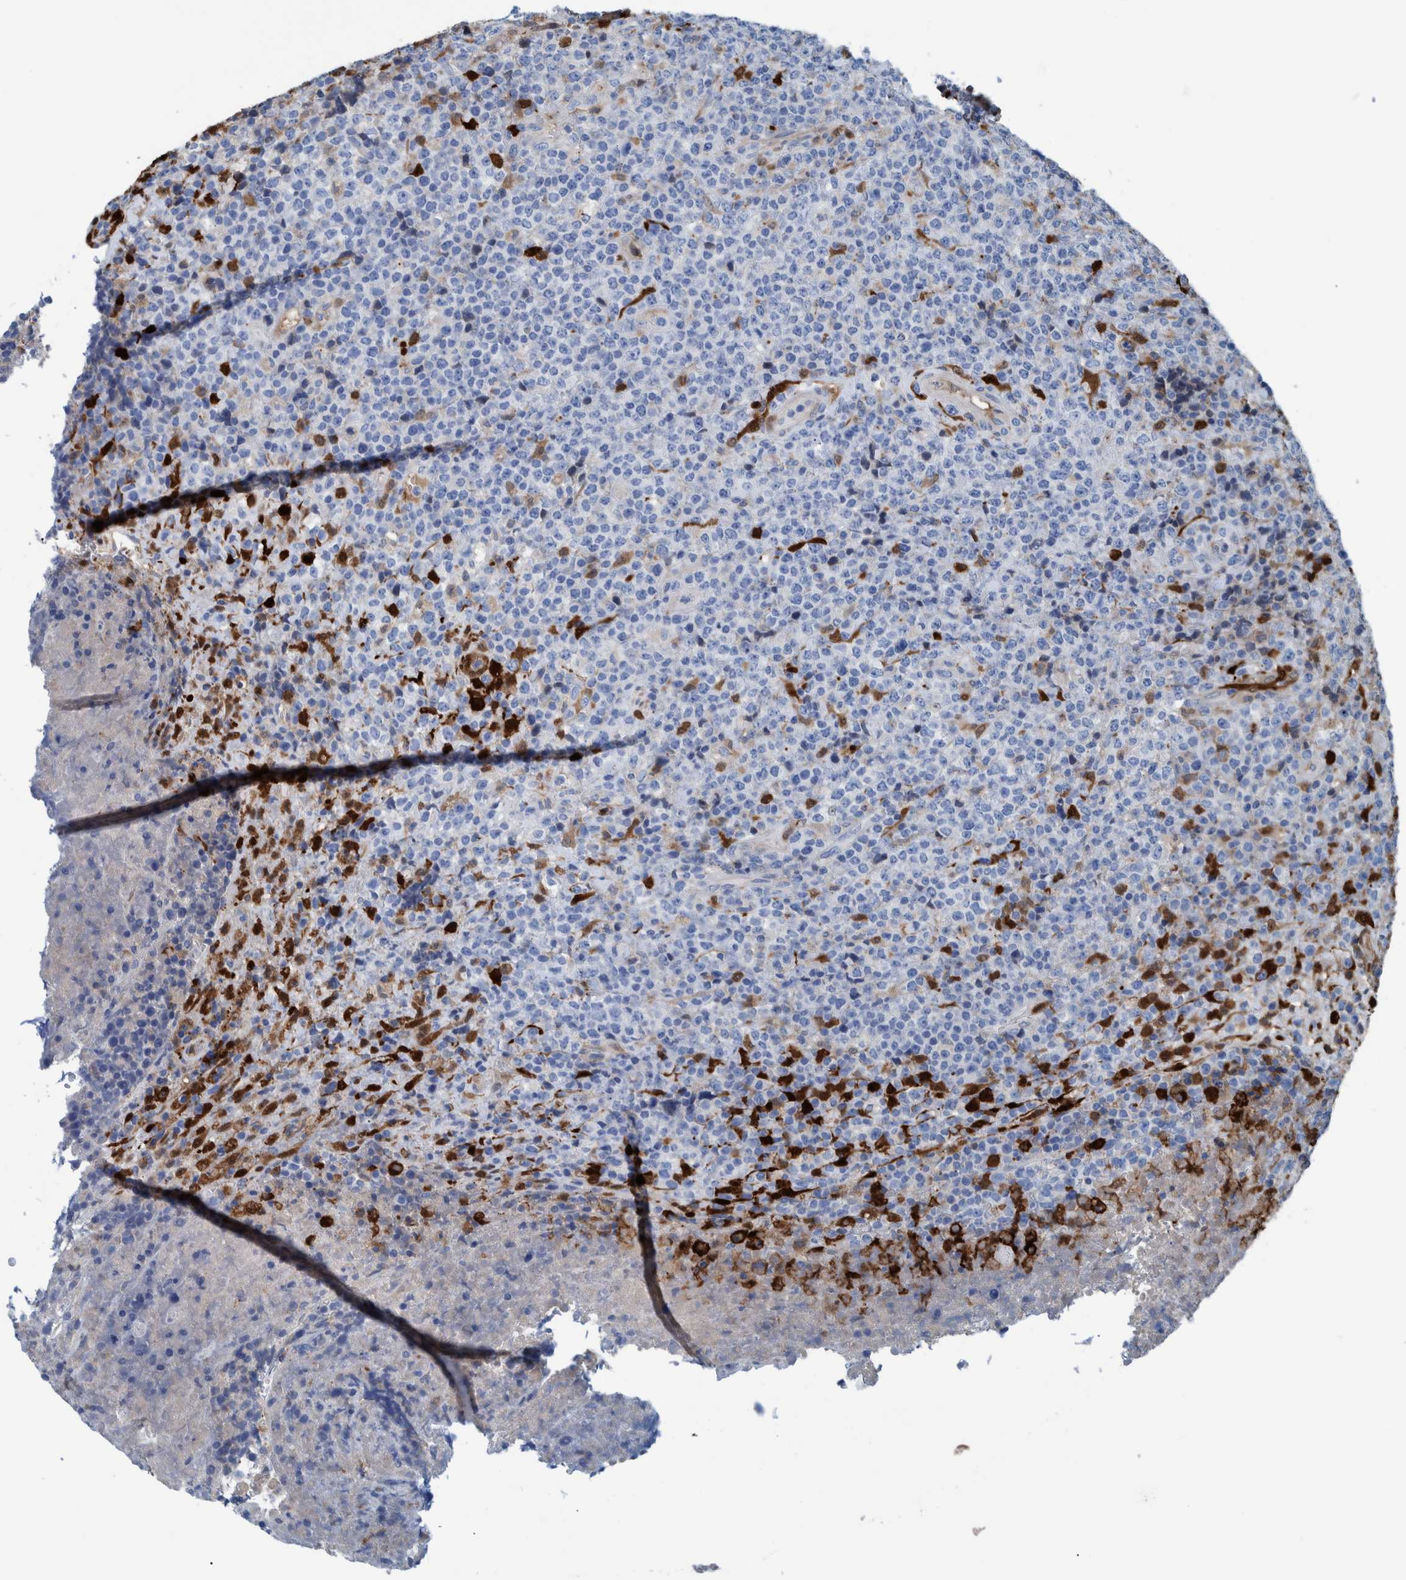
{"staining": {"intensity": "negative", "quantity": "none", "location": "none"}, "tissue": "lymphoma", "cell_type": "Tumor cells", "image_type": "cancer", "snomed": [{"axis": "morphology", "description": "Malignant lymphoma, non-Hodgkin's type, High grade"}, {"axis": "topography", "description": "Lymph node"}], "caption": "IHC photomicrograph of lymphoma stained for a protein (brown), which exhibits no positivity in tumor cells.", "gene": "IDO1", "patient": {"sex": "male", "age": 13}}